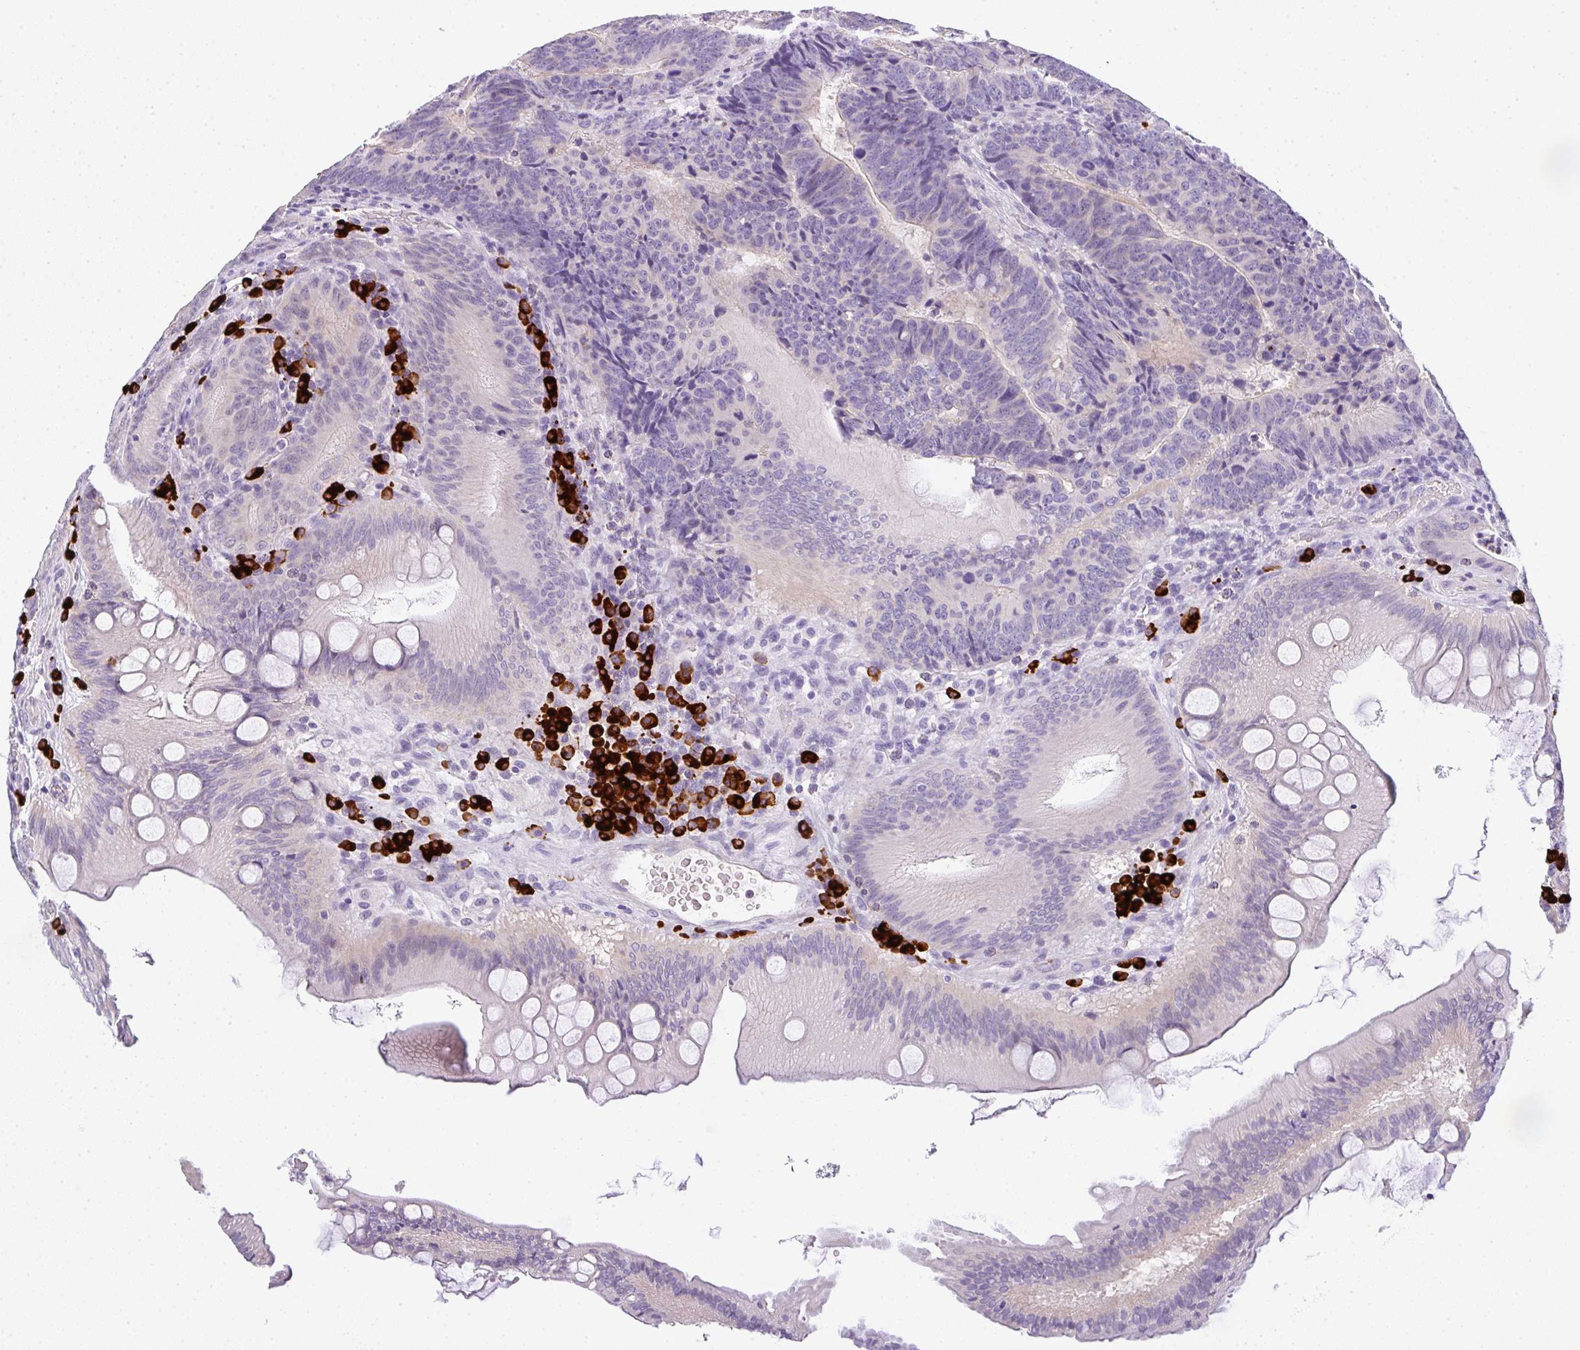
{"staining": {"intensity": "negative", "quantity": "none", "location": "none"}, "tissue": "colorectal cancer", "cell_type": "Tumor cells", "image_type": "cancer", "snomed": [{"axis": "morphology", "description": "Adenocarcinoma, NOS"}, {"axis": "topography", "description": "Colon"}], "caption": "Immunohistochemistry photomicrograph of human colorectal adenocarcinoma stained for a protein (brown), which displays no staining in tumor cells.", "gene": "CACNA1S", "patient": {"sex": "male", "age": 62}}